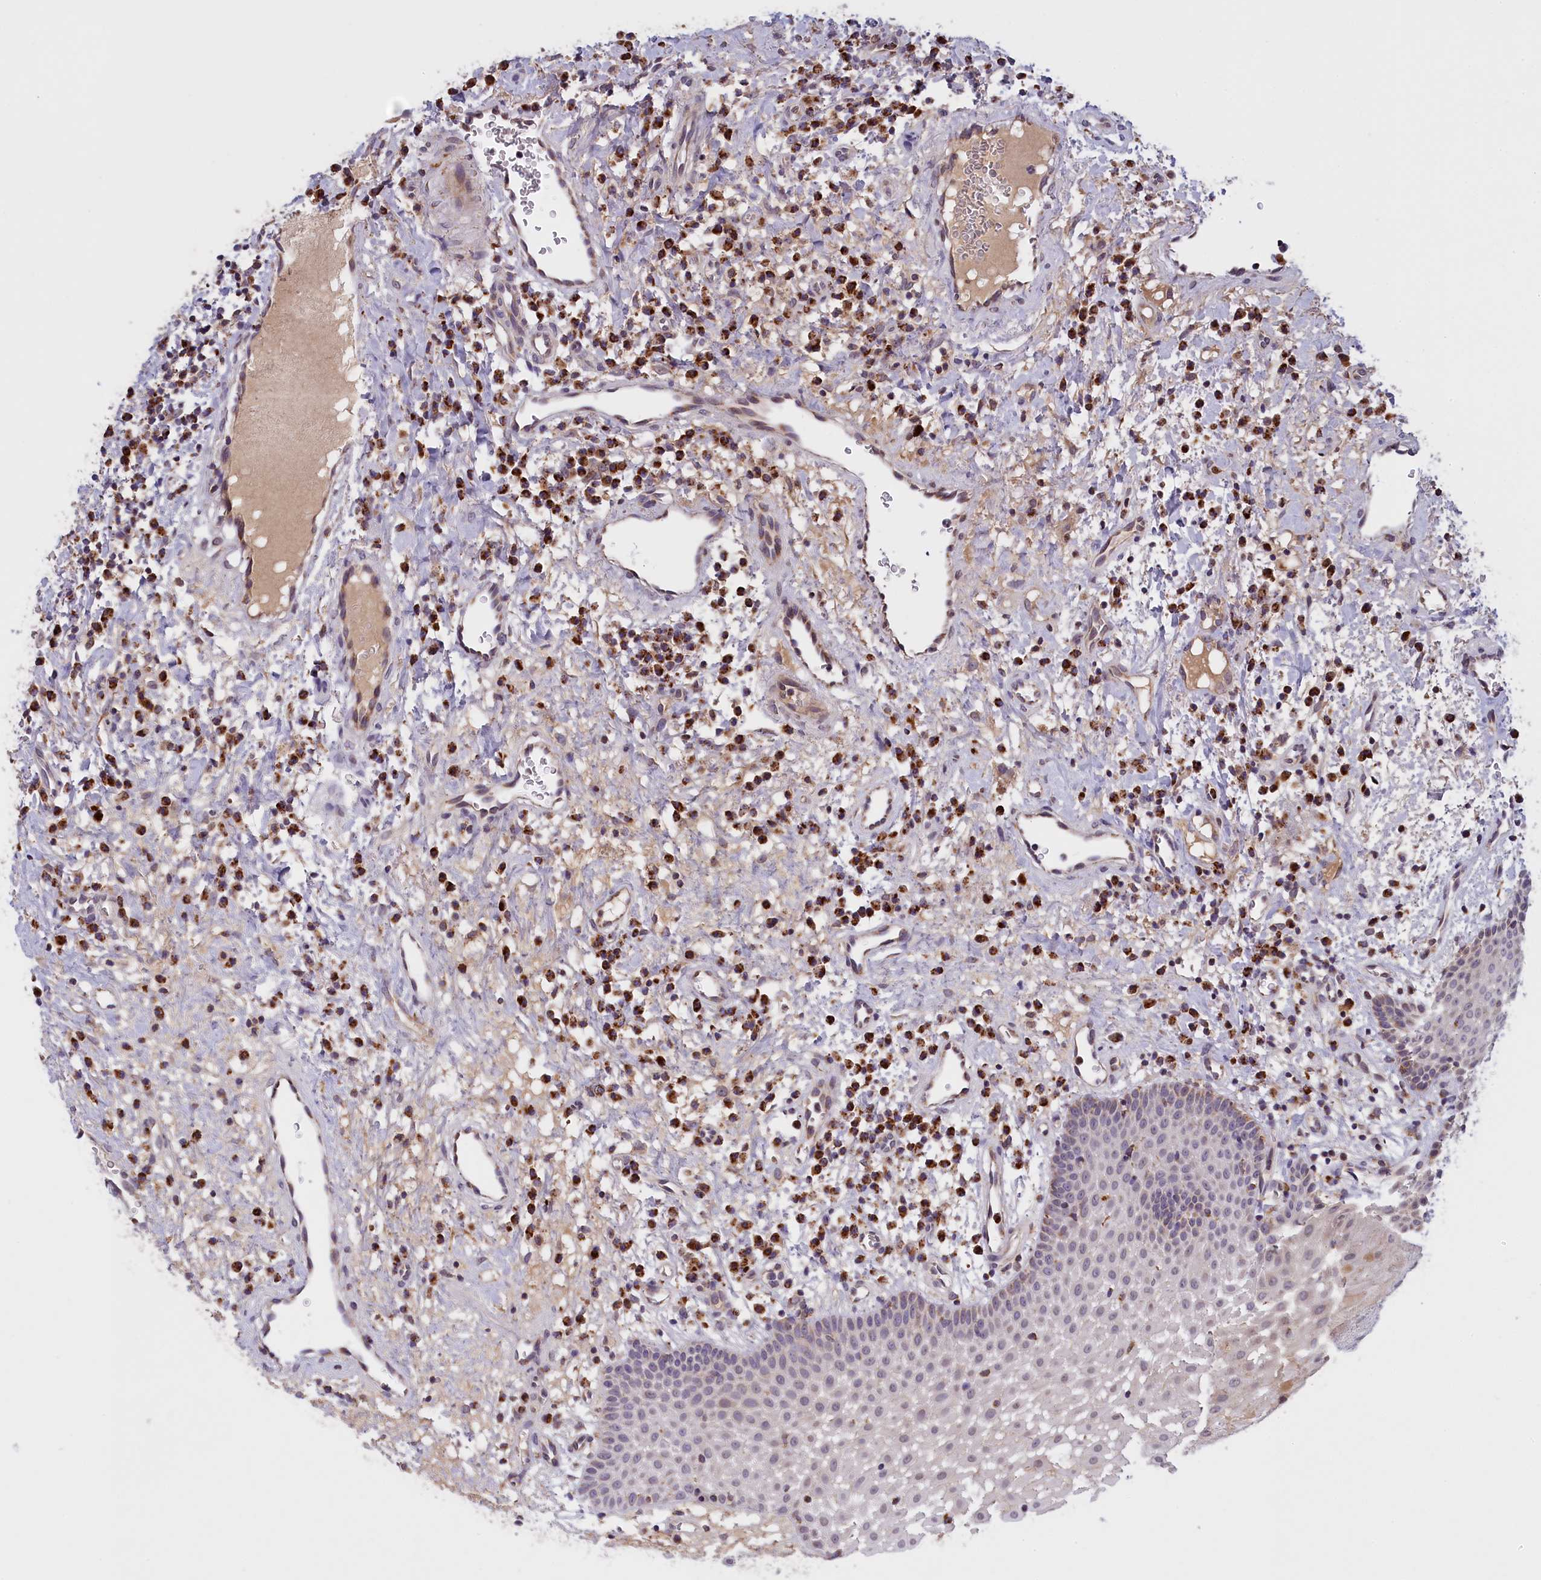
{"staining": {"intensity": "moderate", "quantity": "25%-75%", "location": "cytoplasmic/membranous,nuclear"}, "tissue": "oral mucosa", "cell_type": "Squamous epithelial cells", "image_type": "normal", "snomed": [{"axis": "morphology", "description": "Normal tissue, NOS"}, {"axis": "topography", "description": "Oral tissue"}], "caption": "An immunohistochemistry (IHC) image of normal tissue is shown. Protein staining in brown labels moderate cytoplasmic/membranous,nuclear positivity in oral mucosa within squamous epithelial cells.", "gene": "FAM149B1", "patient": {"sex": "male", "age": 74}}